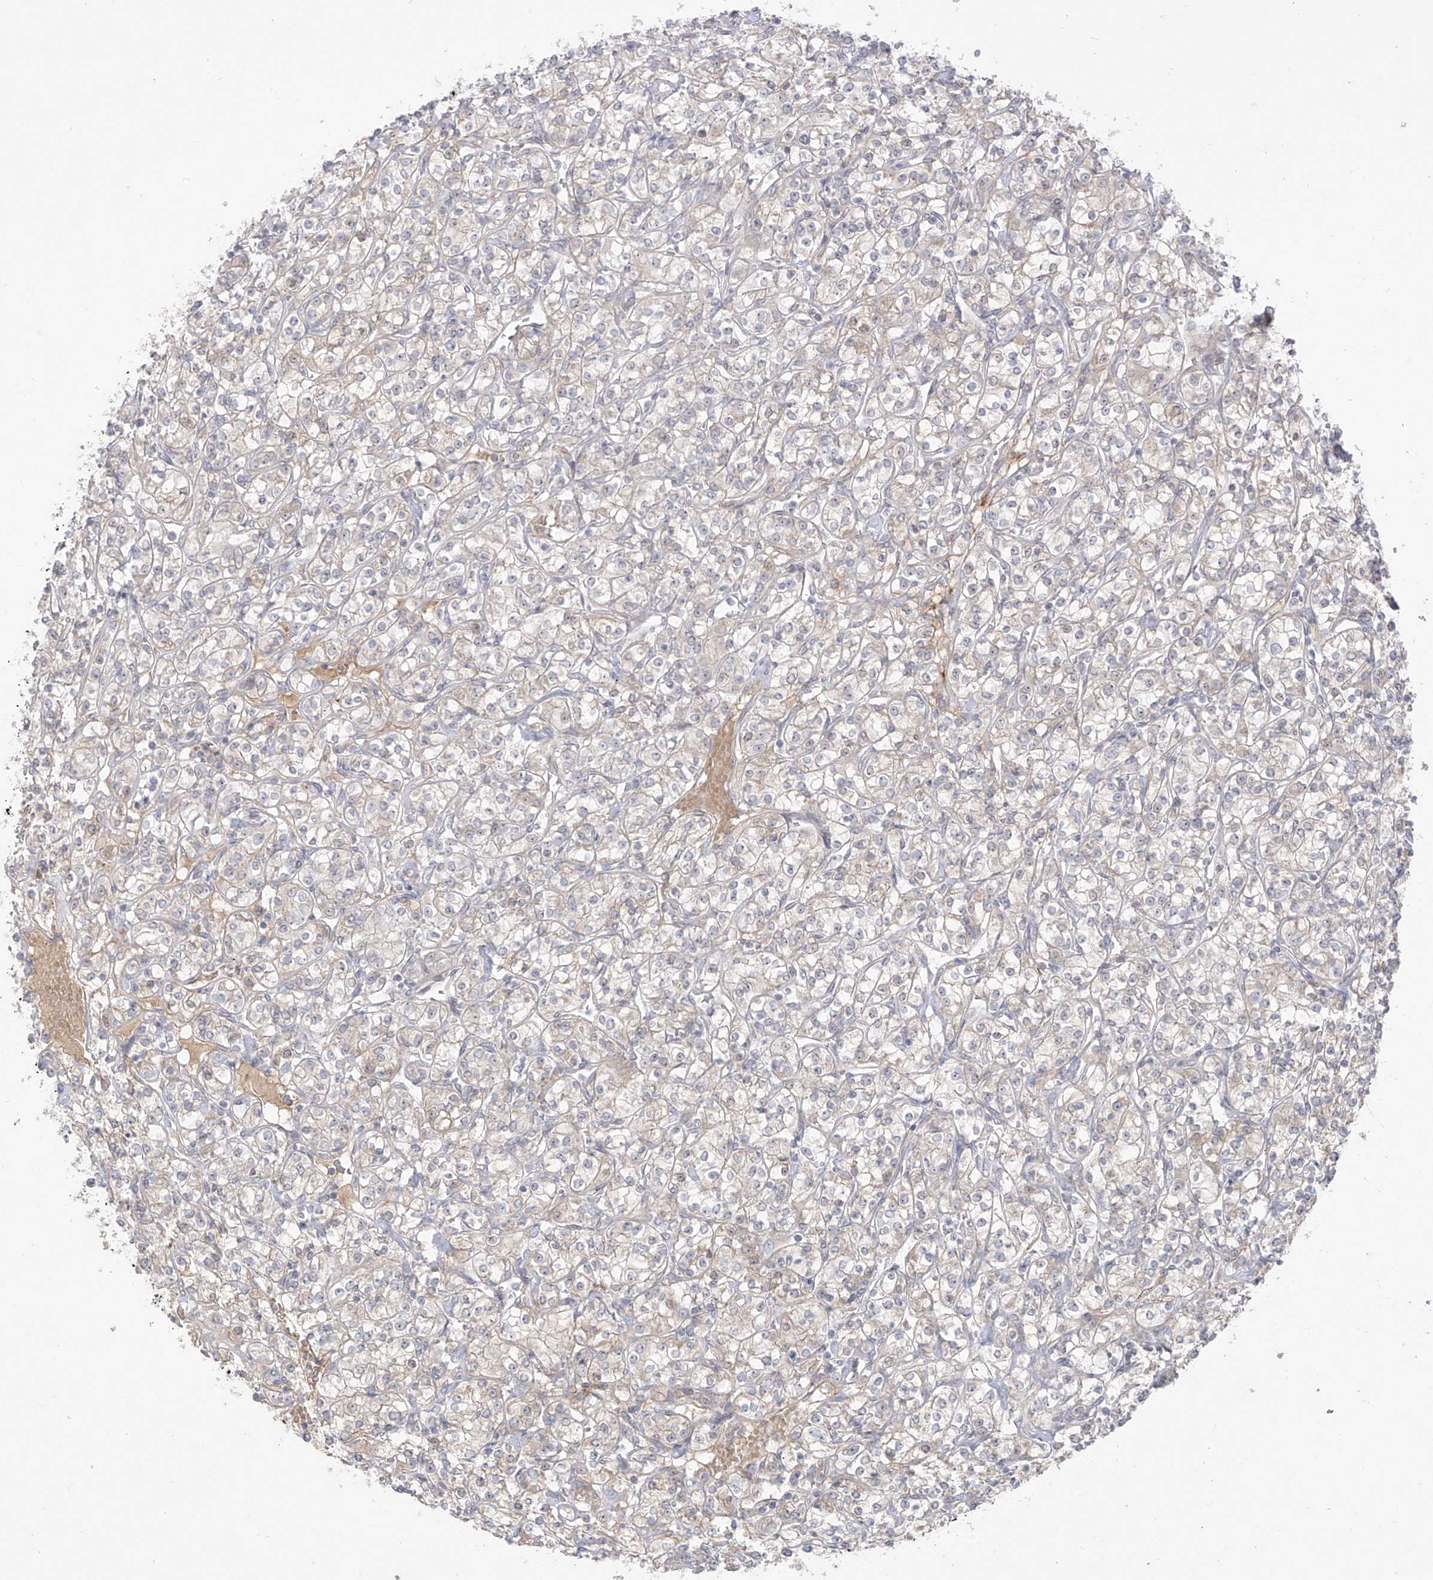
{"staining": {"intensity": "negative", "quantity": "none", "location": "none"}, "tissue": "renal cancer", "cell_type": "Tumor cells", "image_type": "cancer", "snomed": [{"axis": "morphology", "description": "Adenocarcinoma, NOS"}, {"axis": "topography", "description": "Kidney"}], "caption": "The micrograph reveals no significant expression in tumor cells of adenocarcinoma (renal).", "gene": "OGT", "patient": {"sex": "male", "age": 77}}